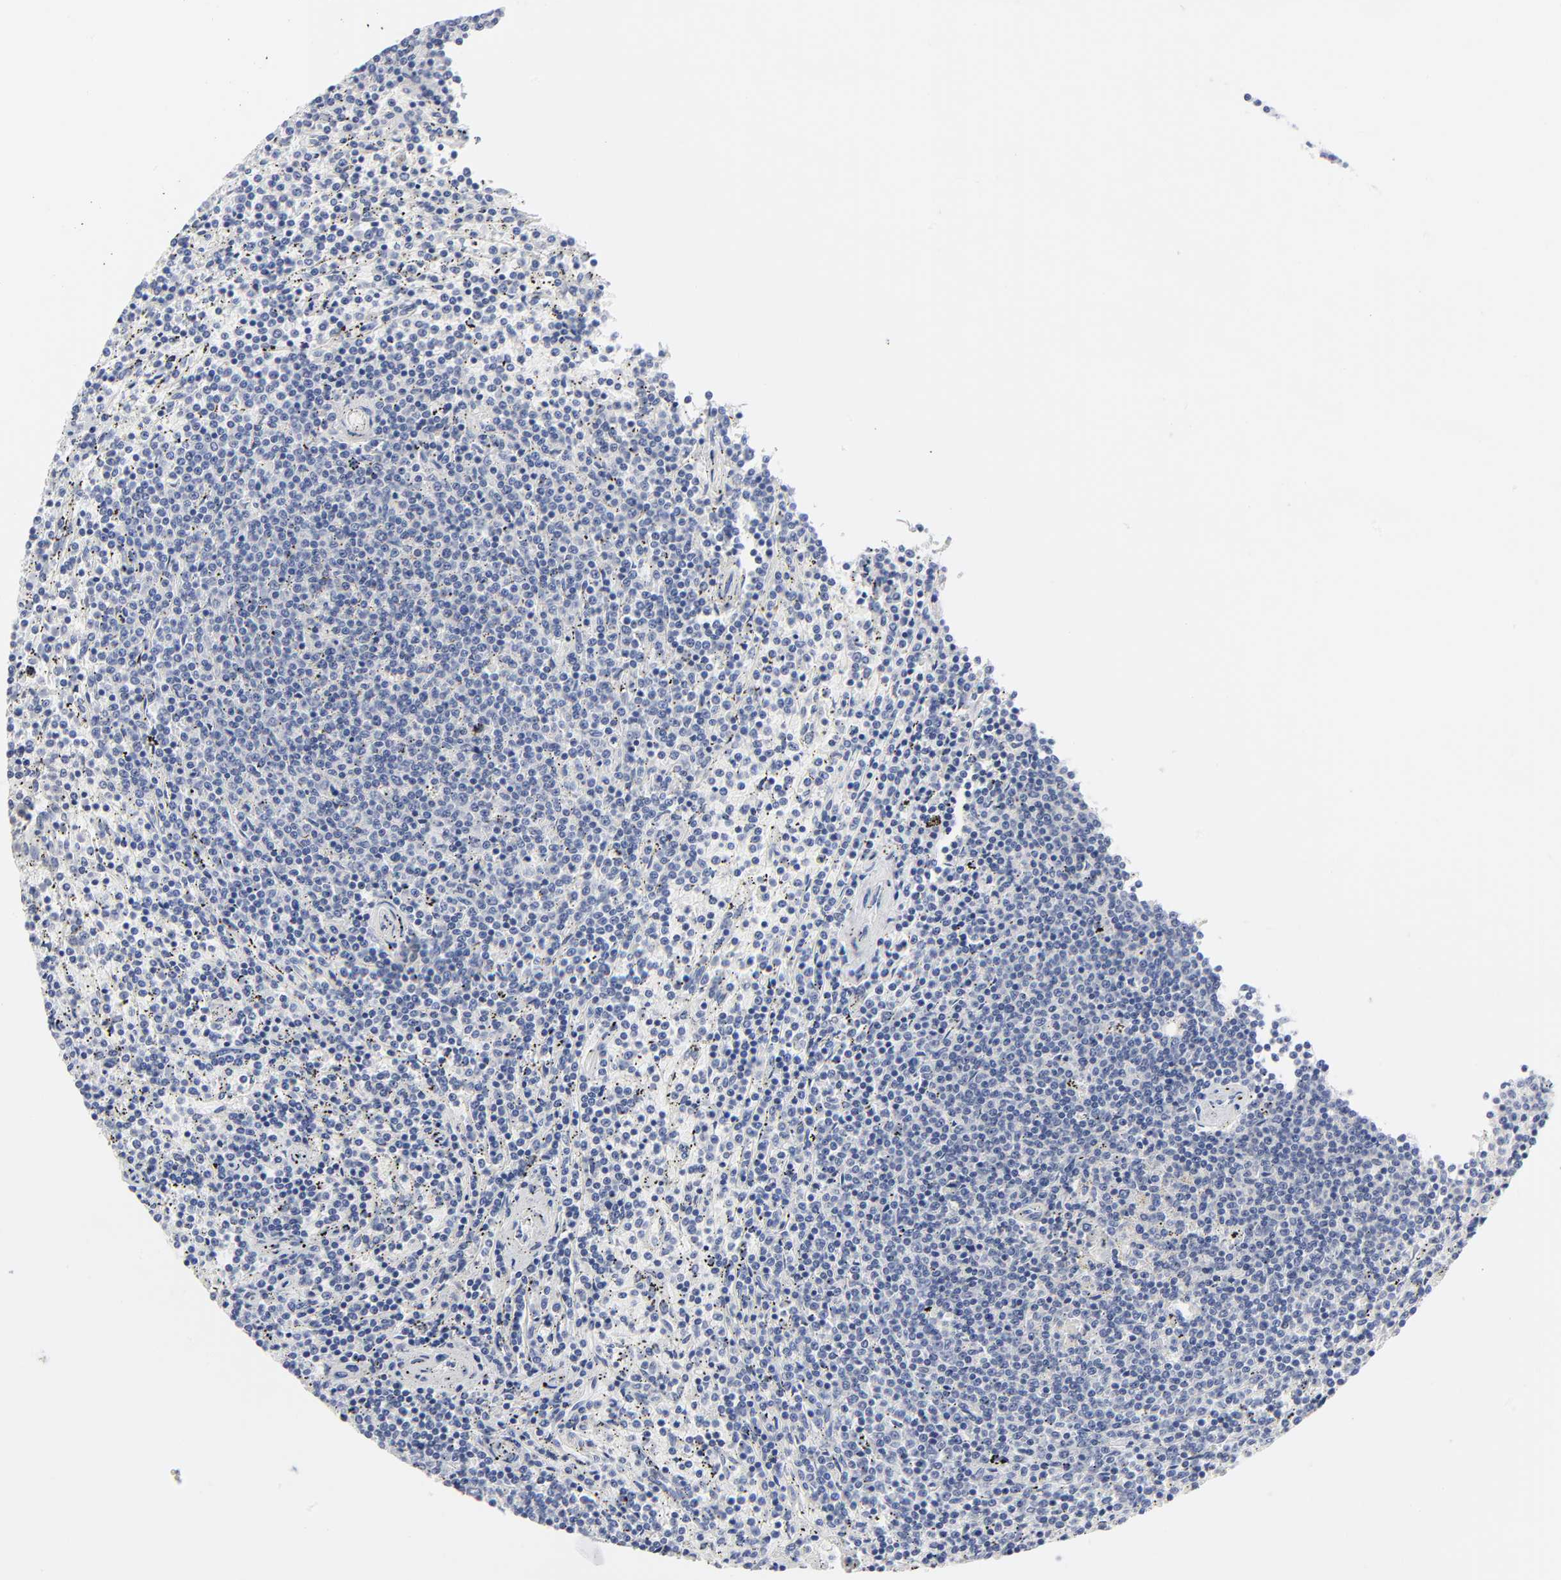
{"staining": {"intensity": "negative", "quantity": "none", "location": "none"}, "tissue": "lymphoma", "cell_type": "Tumor cells", "image_type": "cancer", "snomed": [{"axis": "morphology", "description": "Malignant lymphoma, non-Hodgkin's type, Low grade"}, {"axis": "topography", "description": "Spleen"}], "caption": "Immunohistochemistry (IHC) image of neoplastic tissue: human malignant lymphoma, non-Hodgkin's type (low-grade) stained with DAB shows no significant protein staining in tumor cells.", "gene": "CLEC4G", "patient": {"sex": "female", "age": 50}}